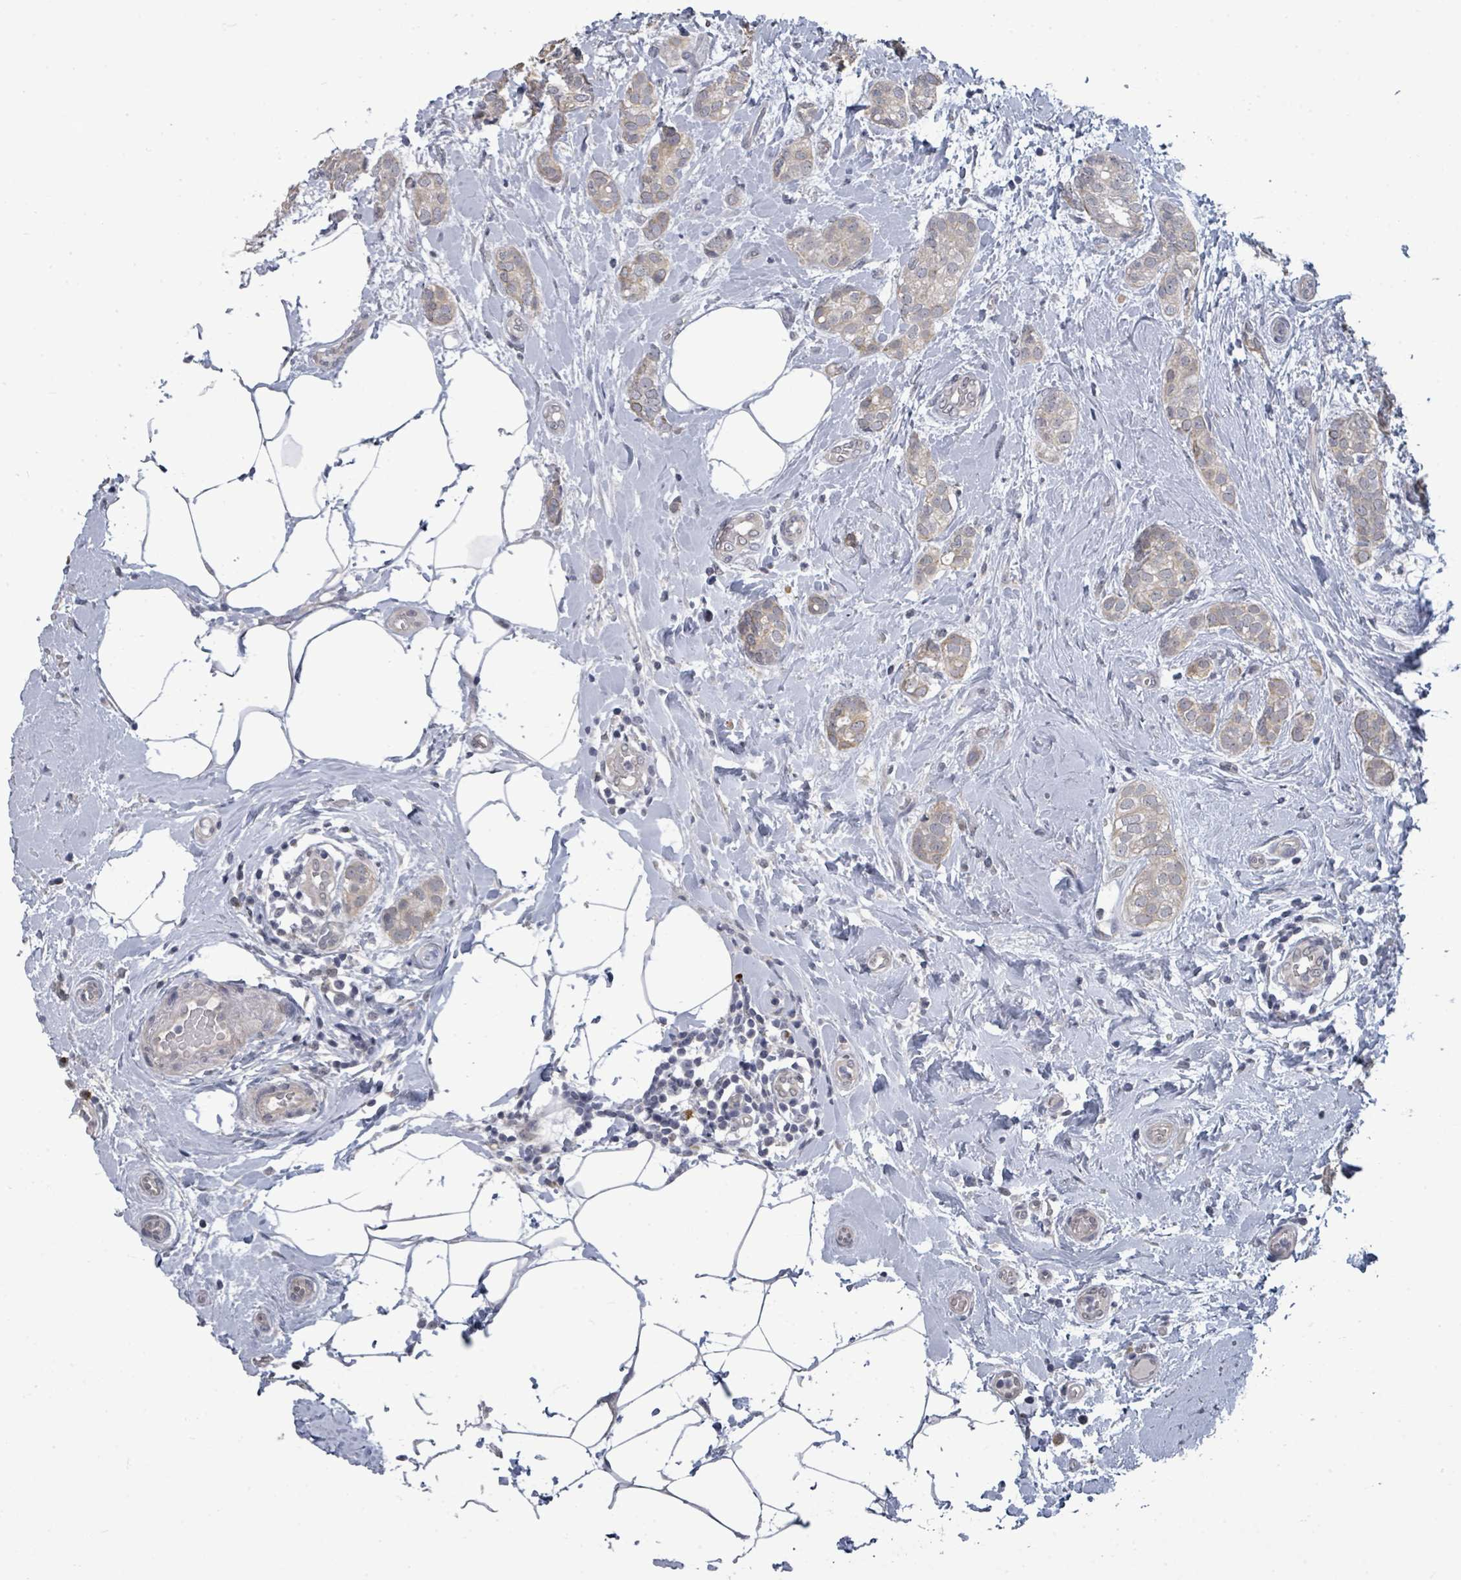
{"staining": {"intensity": "weak", "quantity": "25%-75%", "location": "cytoplasmic/membranous"}, "tissue": "breast cancer", "cell_type": "Tumor cells", "image_type": "cancer", "snomed": [{"axis": "morphology", "description": "Duct carcinoma"}, {"axis": "topography", "description": "Breast"}], "caption": "Immunohistochemistry micrograph of neoplastic tissue: human breast cancer stained using IHC demonstrates low levels of weak protein expression localized specifically in the cytoplasmic/membranous of tumor cells, appearing as a cytoplasmic/membranous brown color.", "gene": "ASB12", "patient": {"sex": "female", "age": 73}}